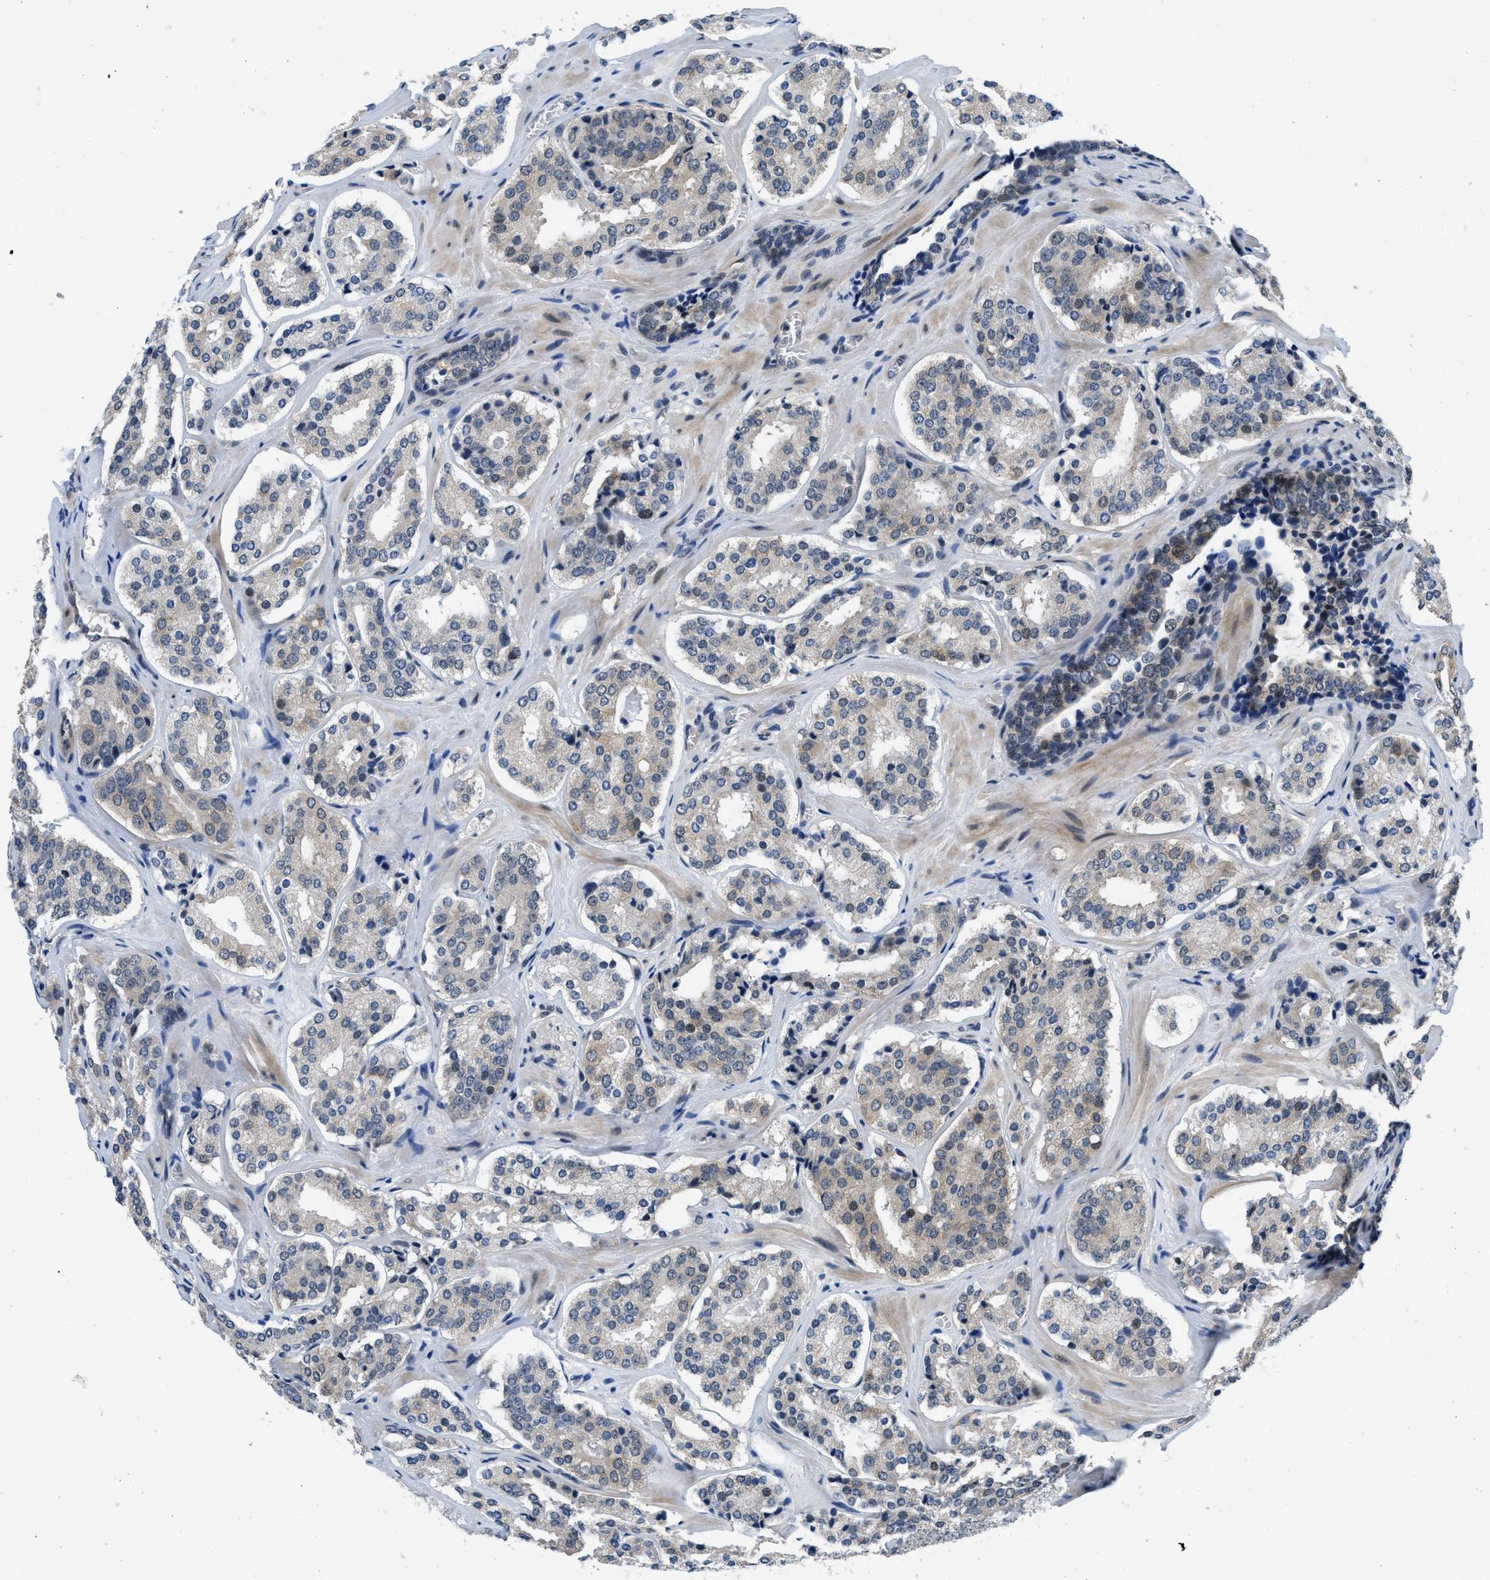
{"staining": {"intensity": "weak", "quantity": "<25%", "location": "cytoplasmic/membranous"}, "tissue": "prostate cancer", "cell_type": "Tumor cells", "image_type": "cancer", "snomed": [{"axis": "morphology", "description": "Adenocarcinoma, High grade"}, {"axis": "topography", "description": "Prostate"}], "caption": "This is an IHC image of adenocarcinoma (high-grade) (prostate). There is no expression in tumor cells.", "gene": "SETD5", "patient": {"sex": "male", "age": 60}}